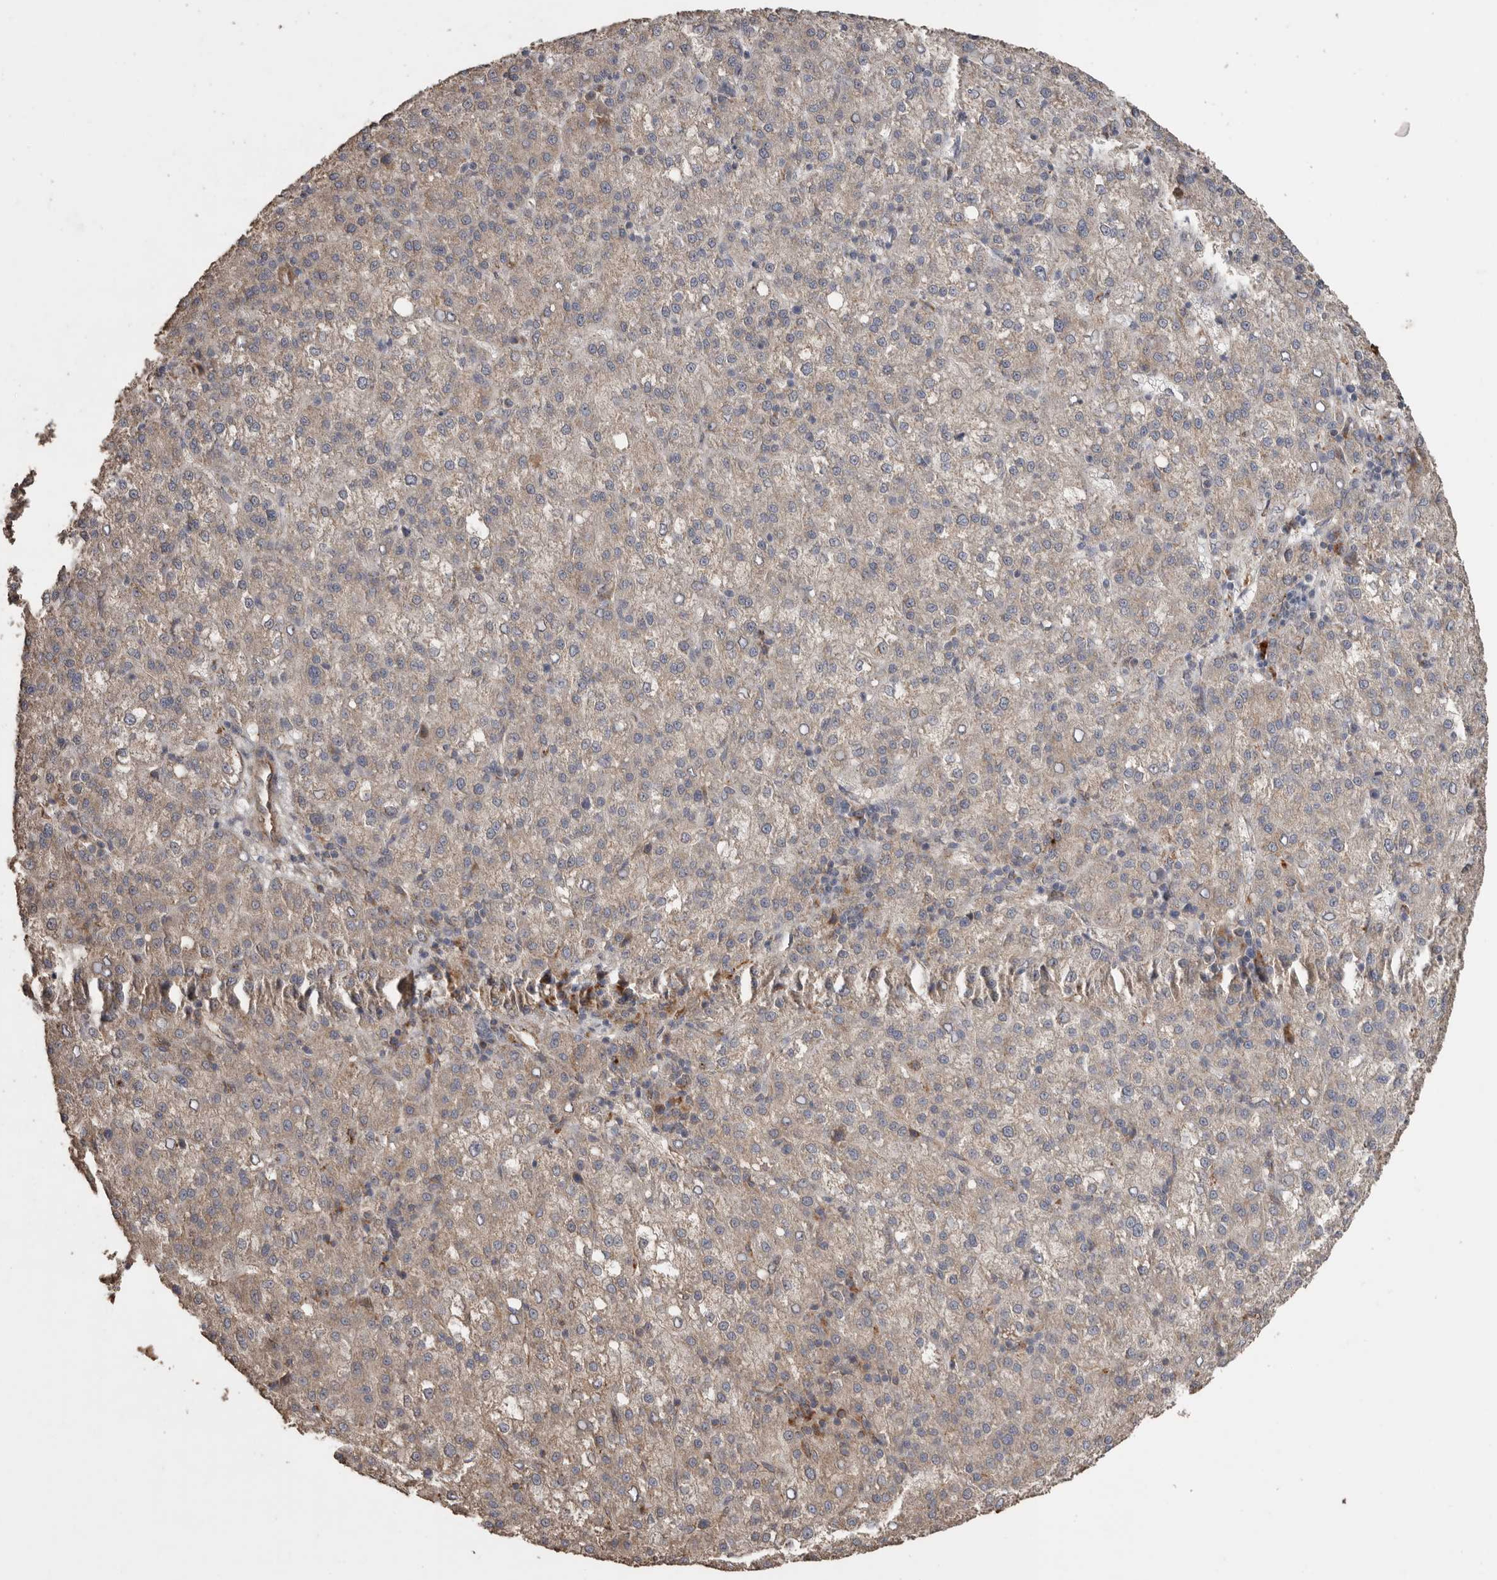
{"staining": {"intensity": "moderate", "quantity": "<25%", "location": "cytoplasmic/membranous"}, "tissue": "liver cancer", "cell_type": "Tumor cells", "image_type": "cancer", "snomed": [{"axis": "morphology", "description": "Carcinoma, Hepatocellular, NOS"}, {"axis": "topography", "description": "Liver"}], "caption": "Moderate cytoplasmic/membranous staining for a protein is seen in approximately <25% of tumor cells of liver cancer (hepatocellular carcinoma) using immunohistochemistry.", "gene": "PODXL2", "patient": {"sex": "female", "age": 58}}